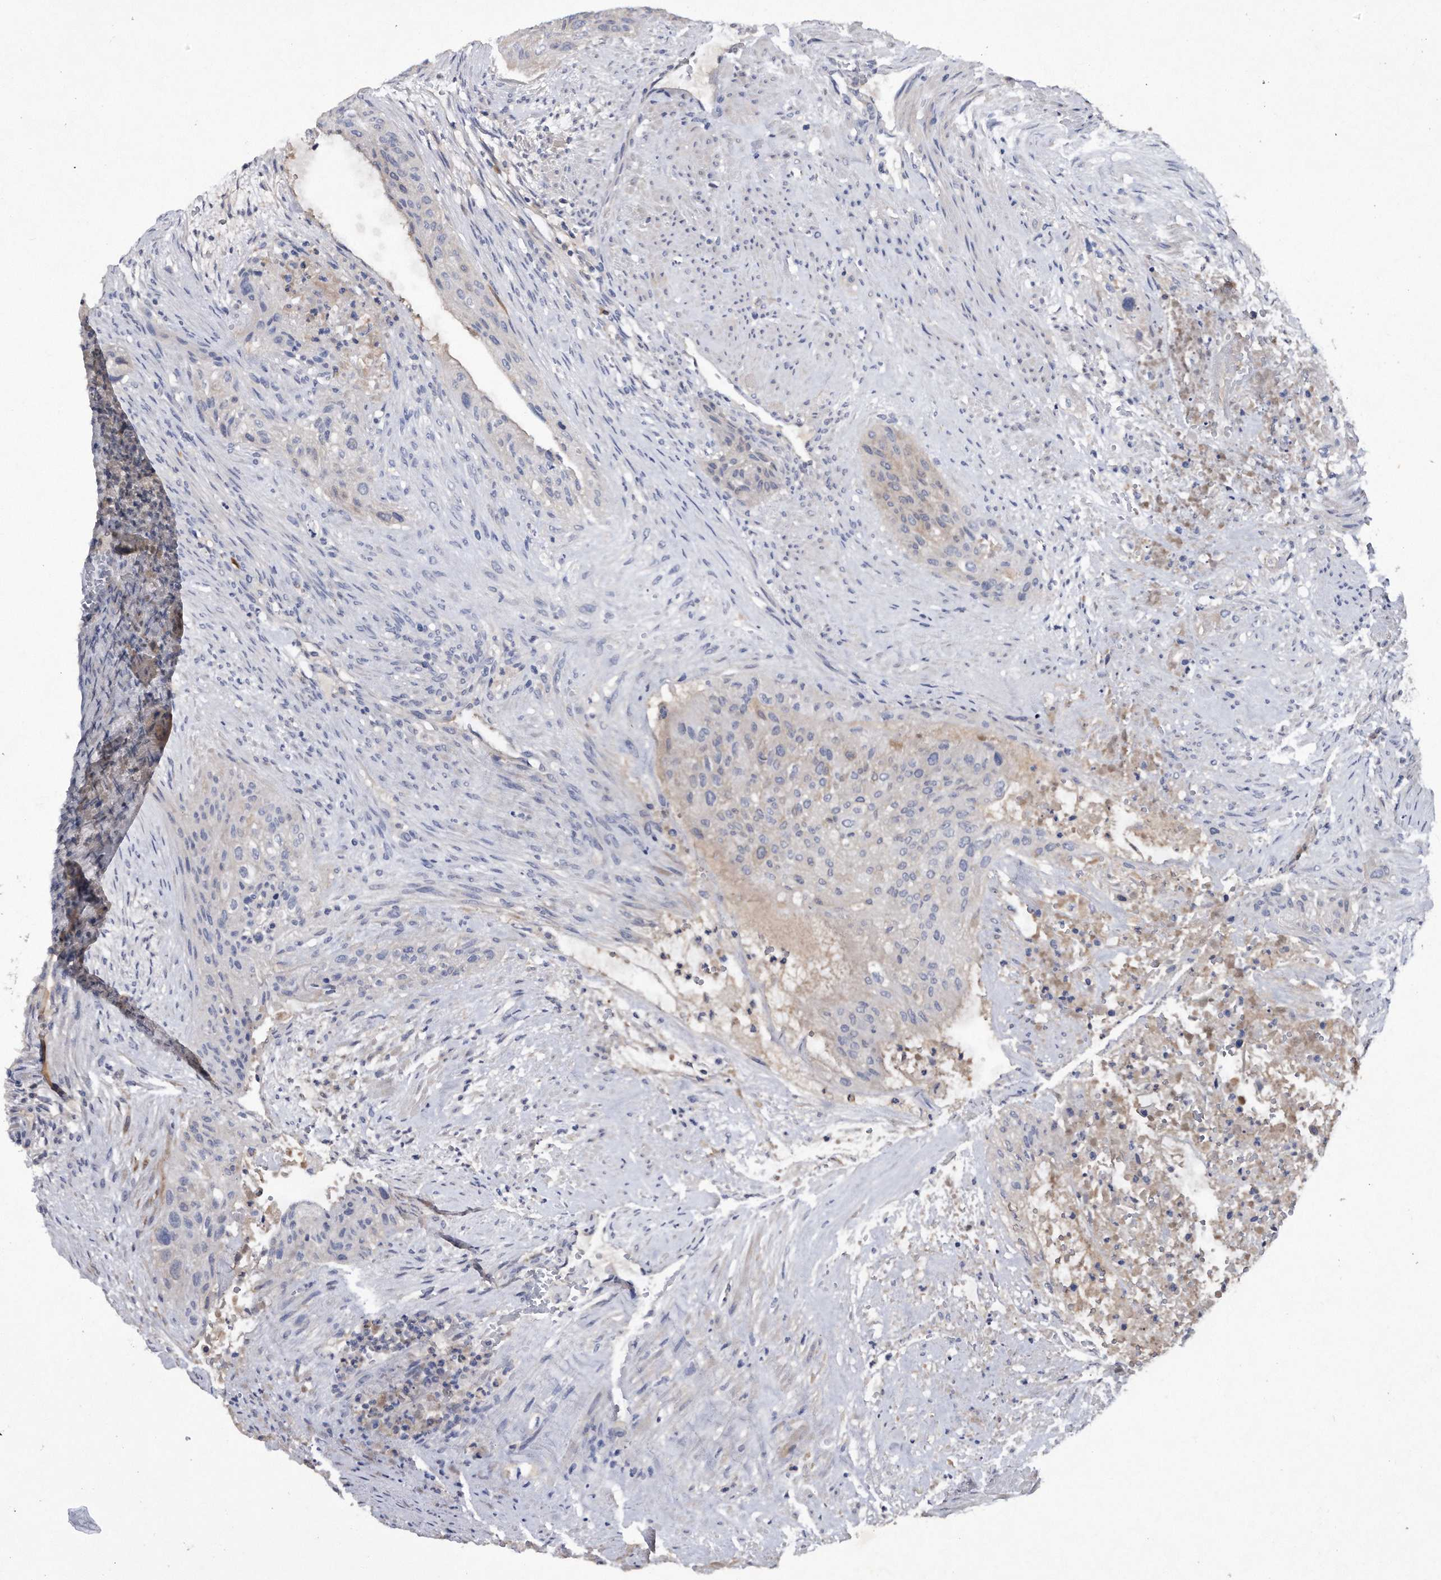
{"staining": {"intensity": "negative", "quantity": "none", "location": "none"}, "tissue": "urothelial cancer", "cell_type": "Tumor cells", "image_type": "cancer", "snomed": [{"axis": "morphology", "description": "Urothelial carcinoma, High grade"}, {"axis": "topography", "description": "Urinary bladder"}], "caption": "This is a micrograph of immunohistochemistry (IHC) staining of urothelial cancer, which shows no positivity in tumor cells.", "gene": "ASNS", "patient": {"sex": "male", "age": 35}}